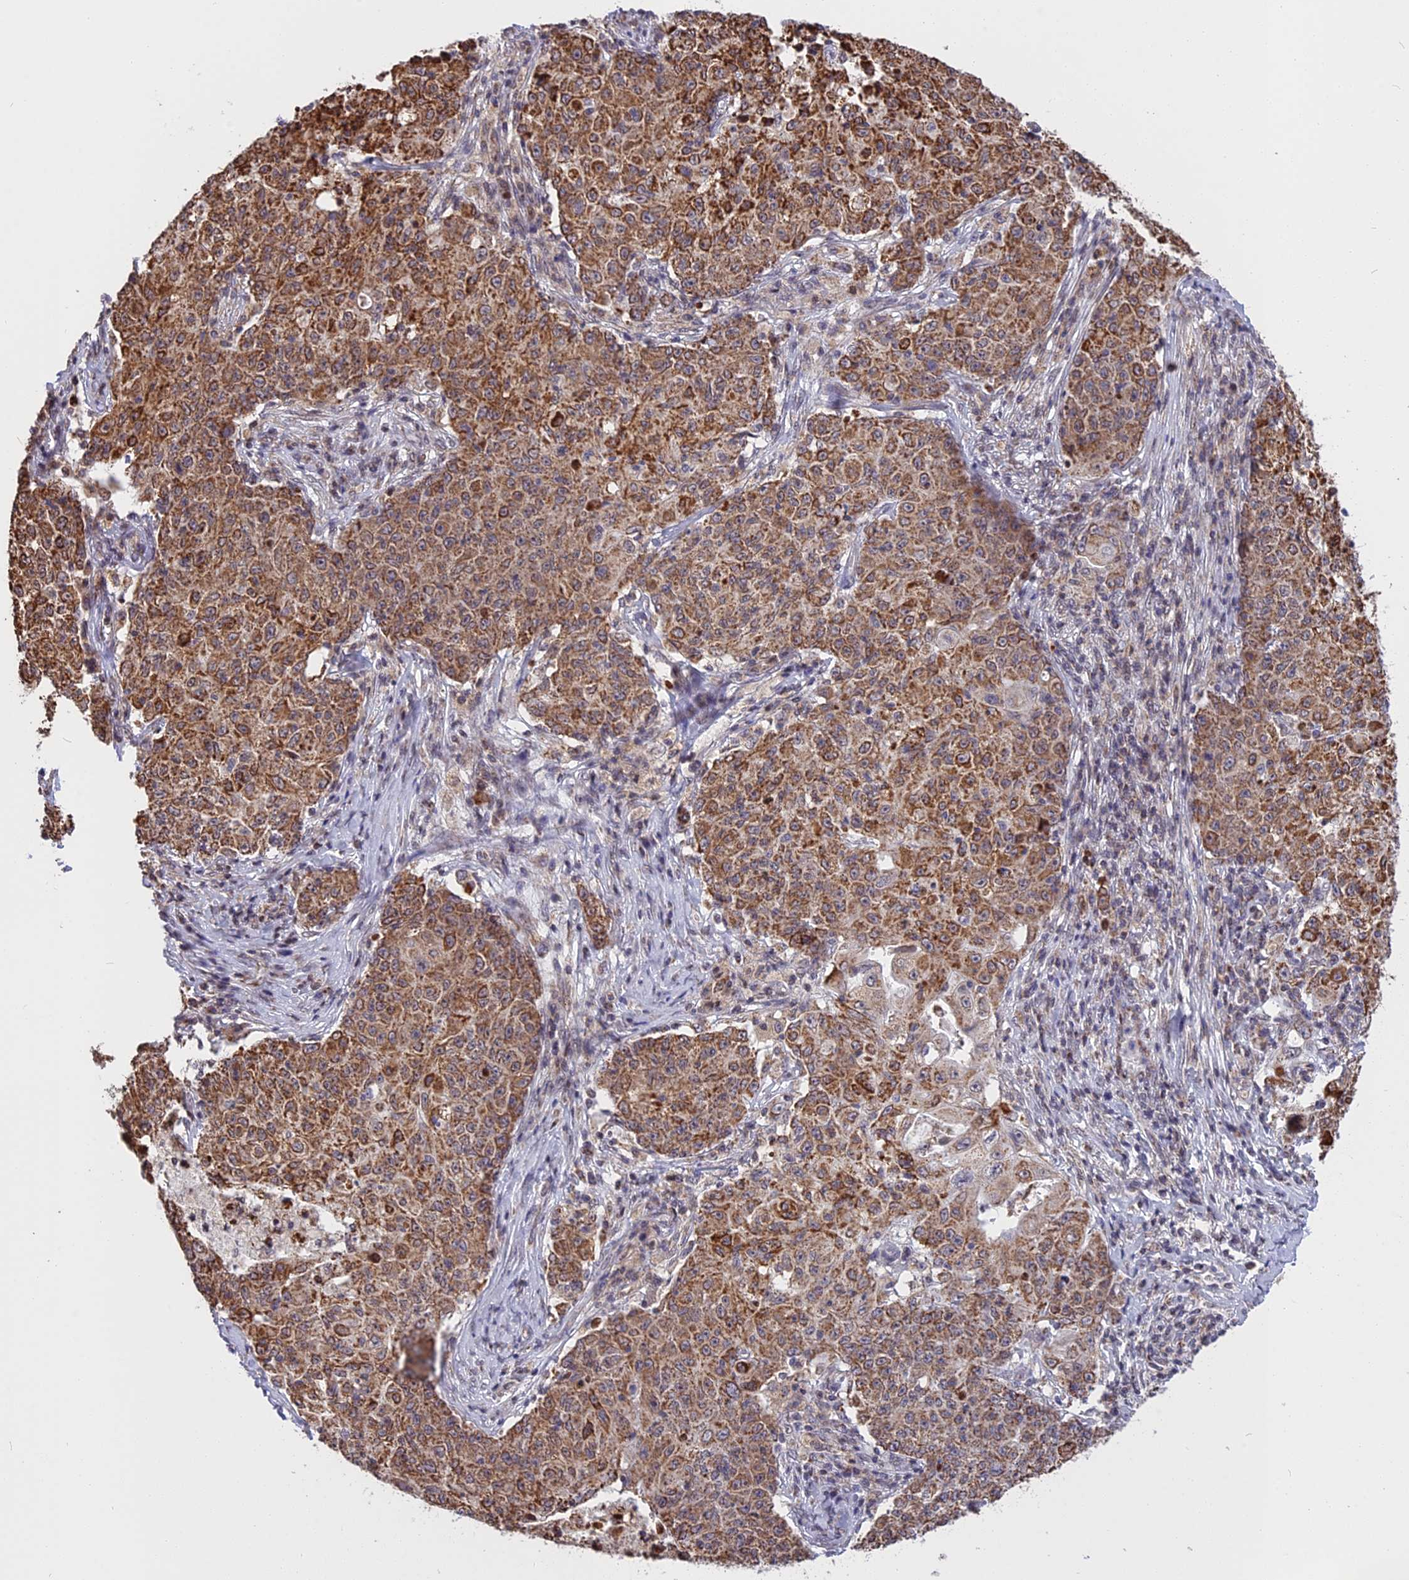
{"staining": {"intensity": "moderate", "quantity": ">75%", "location": "cytoplasmic/membranous"}, "tissue": "ovarian cancer", "cell_type": "Tumor cells", "image_type": "cancer", "snomed": [{"axis": "morphology", "description": "Carcinoma, endometroid"}, {"axis": "topography", "description": "Ovary"}], "caption": "IHC of human ovarian cancer exhibits medium levels of moderate cytoplasmic/membranous positivity in approximately >75% of tumor cells. Using DAB (brown) and hematoxylin (blue) stains, captured at high magnification using brightfield microscopy.", "gene": "RERGL", "patient": {"sex": "female", "age": 42}}